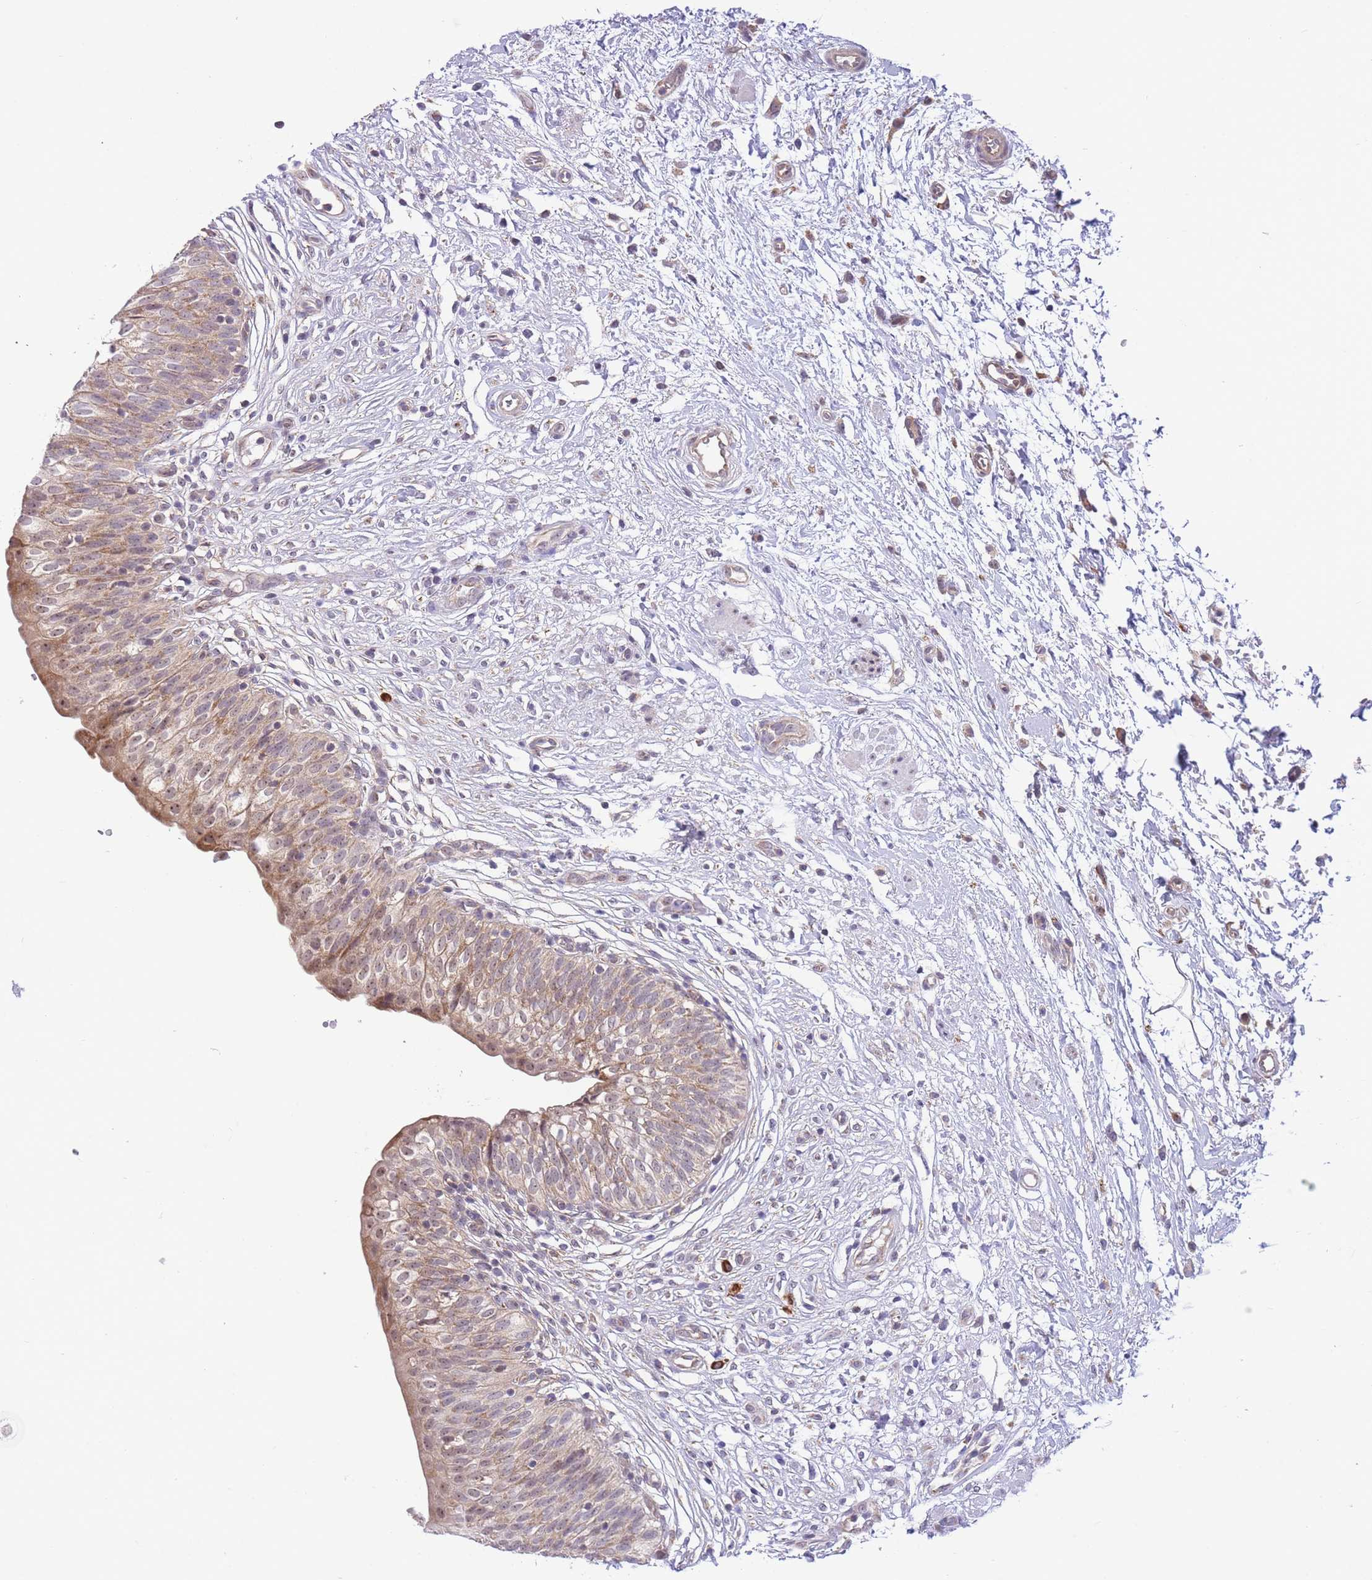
{"staining": {"intensity": "moderate", "quantity": ">75%", "location": "cytoplasmic/membranous"}, "tissue": "urinary bladder", "cell_type": "Urothelial cells", "image_type": "normal", "snomed": [{"axis": "morphology", "description": "Normal tissue, NOS"}, {"axis": "topography", "description": "Urinary bladder"}], "caption": "Brown immunohistochemical staining in normal human urinary bladder exhibits moderate cytoplasmic/membranous staining in approximately >75% of urothelial cells.", "gene": "EXOSC8", "patient": {"sex": "male", "age": 55}}